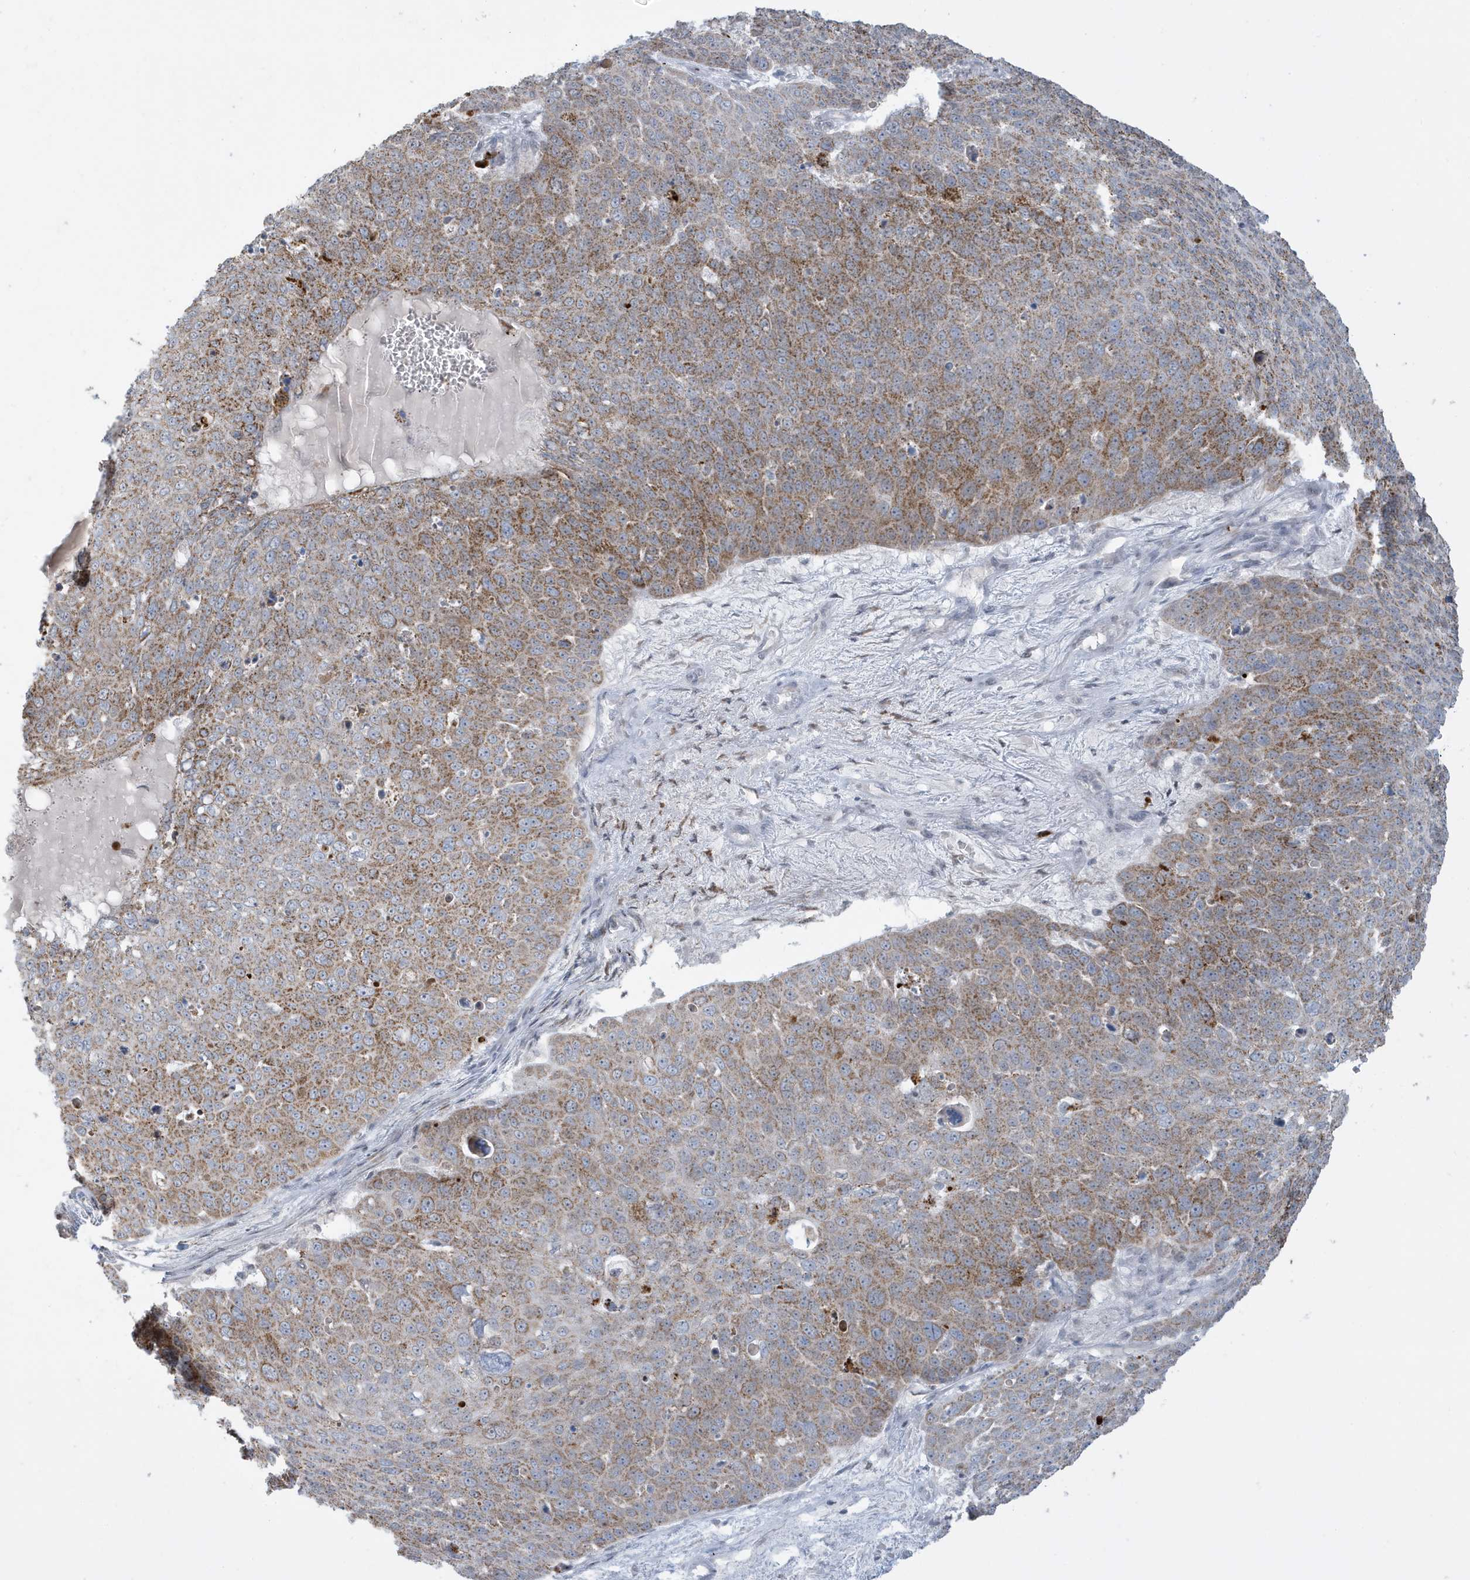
{"staining": {"intensity": "moderate", "quantity": "25%-75%", "location": "cytoplasmic/membranous"}, "tissue": "skin cancer", "cell_type": "Tumor cells", "image_type": "cancer", "snomed": [{"axis": "morphology", "description": "Squamous cell carcinoma, NOS"}, {"axis": "topography", "description": "Skin"}], "caption": "Immunohistochemistry image of neoplastic tissue: human skin squamous cell carcinoma stained using immunohistochemistry shows medium levels of moderate protein expression localized specifically in the cytoplasmic/membranous of tumor cells, appearing as a cytoplasmic/membranous brown color.", "gene": "FNDC1", "patient": {"sex": "male", "age": 71}}